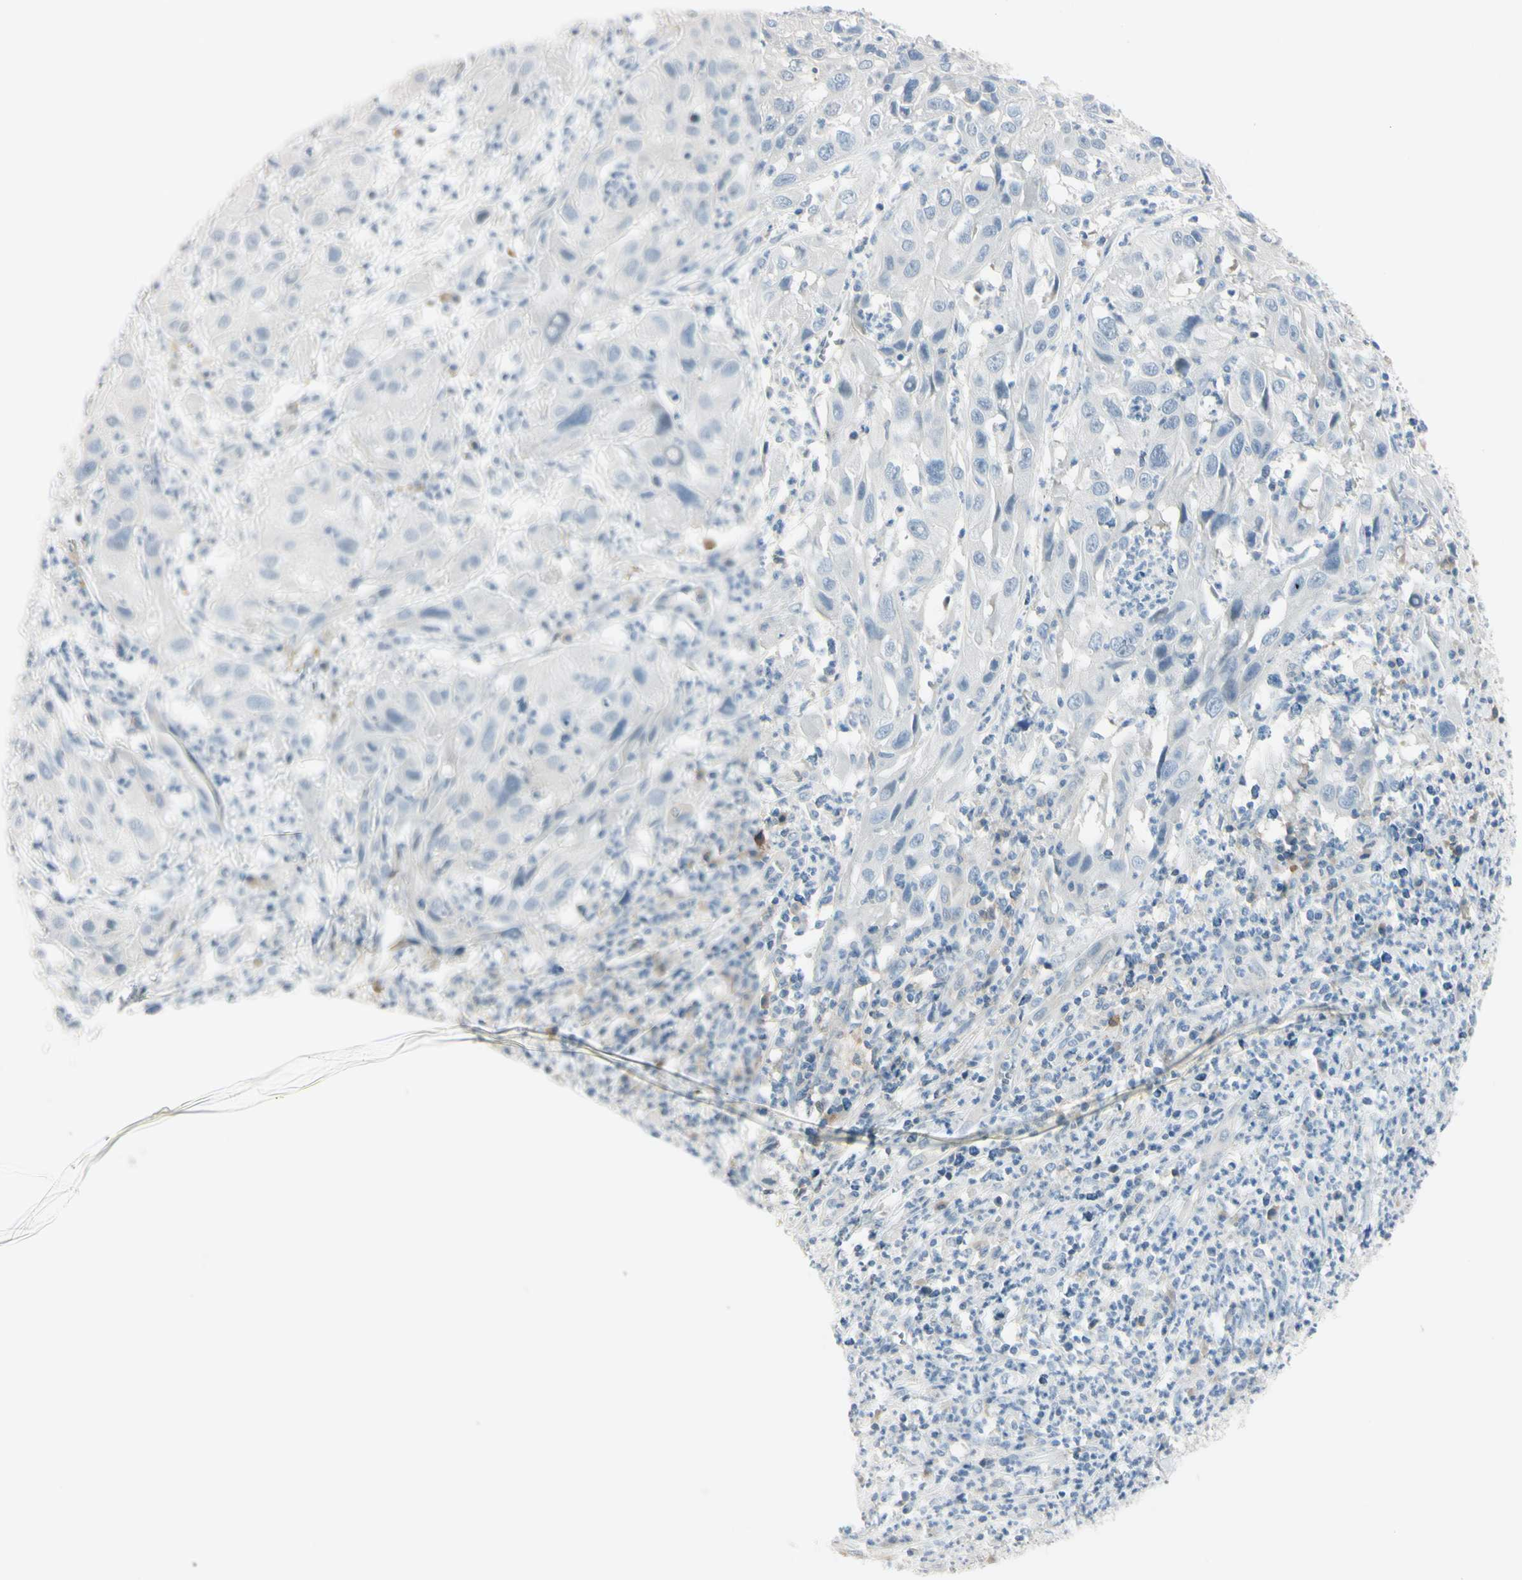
{"staining": {"intensity": "negative", "quantity": "none", "location": "none"}, "tissue": "cervical cancer", "cell_type": "Tumor cells", "image_type": "cancer", "snomed": [{"axis": "morphology", "description": "Squamous cell carcinoma, NOS"}, {"axis": "topography", "description": "Cervix"}], "caption": "The image exhibits no staining of tumor cells in cervical cancer.", "gene": "ASB9", "patient": {"sex": "female", "age": 32}}